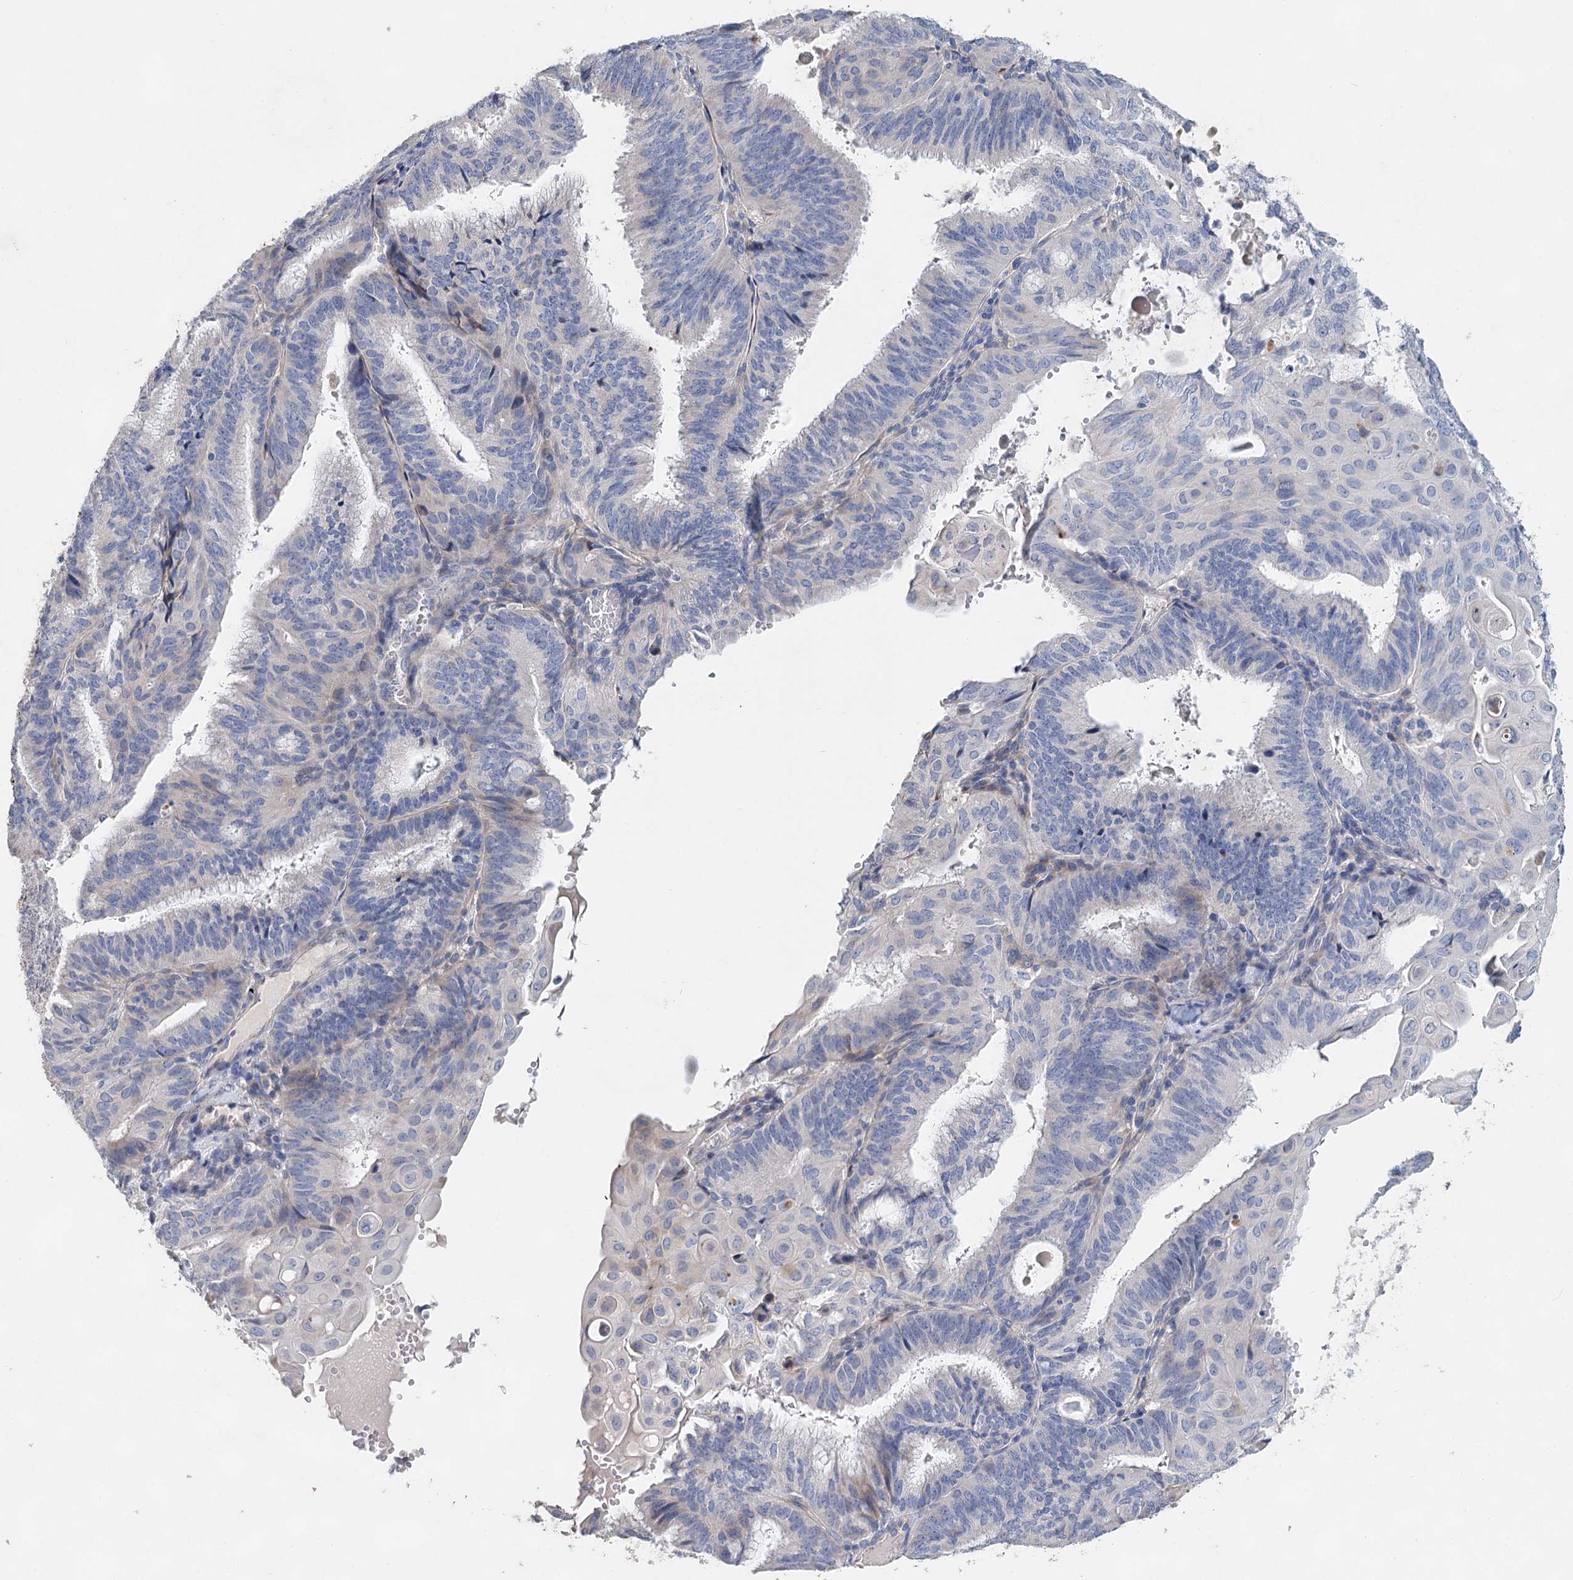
{"staining": {"intensity": "negative", "quantity": "none", "location": "none"}, "tissue": "endometrial cancer", "cell_type": "Tumor cells", "image_type": "cancer", "snomed": [{"axis": "morphology", "description": "Adenocarcinoma, NOS"}, {"axis": "topography", "description": "Endometrium"}], "caption": "There is no significant staining in tumor cells of endometrial cancer. (DAB IHC with hematoxylin counter stain).", "gene": "MYL6B", "patient": {"sex": "female", "age": 49}}